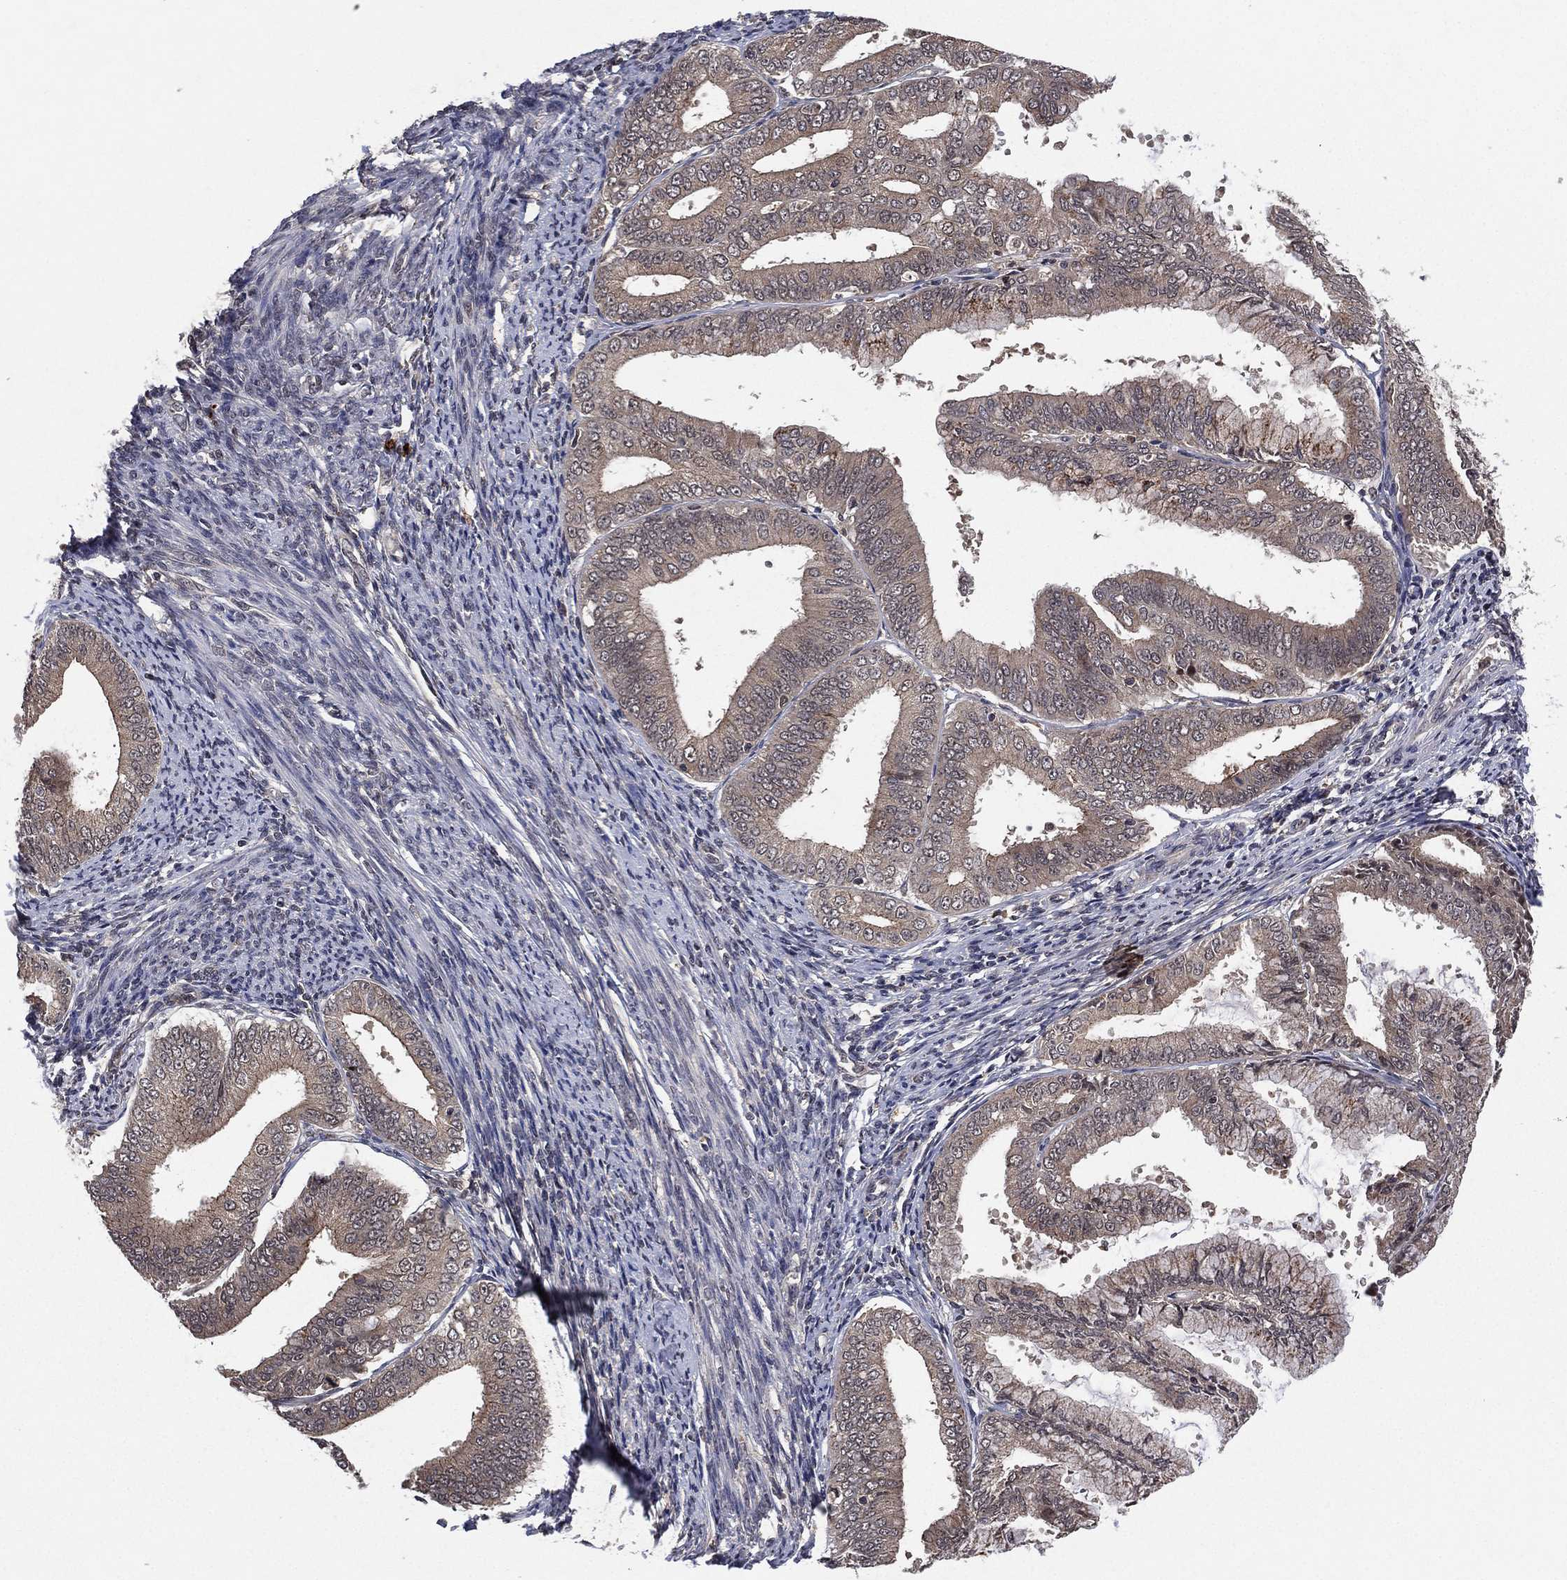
{"staining": {"intensity": "negative", "quantity": "none", "location": "none"}, "tissue": "endometrial cancer", "cell_type": "Tumor cells", "image_type": "cancer", "snomed": [{"axis": "morphology", "description": "Adenocarcinoma, NOS"}, {"axis": "topography", "description": "Endometrium"}], "caption": "This is an immunohistochemistry (IHC) histopathology image of human endometrial cancer (adenocarcinoma). There is no positivity in tumor cells.", "gene": "ATG4B", "patient": {"sex": "female", "age": 63}}